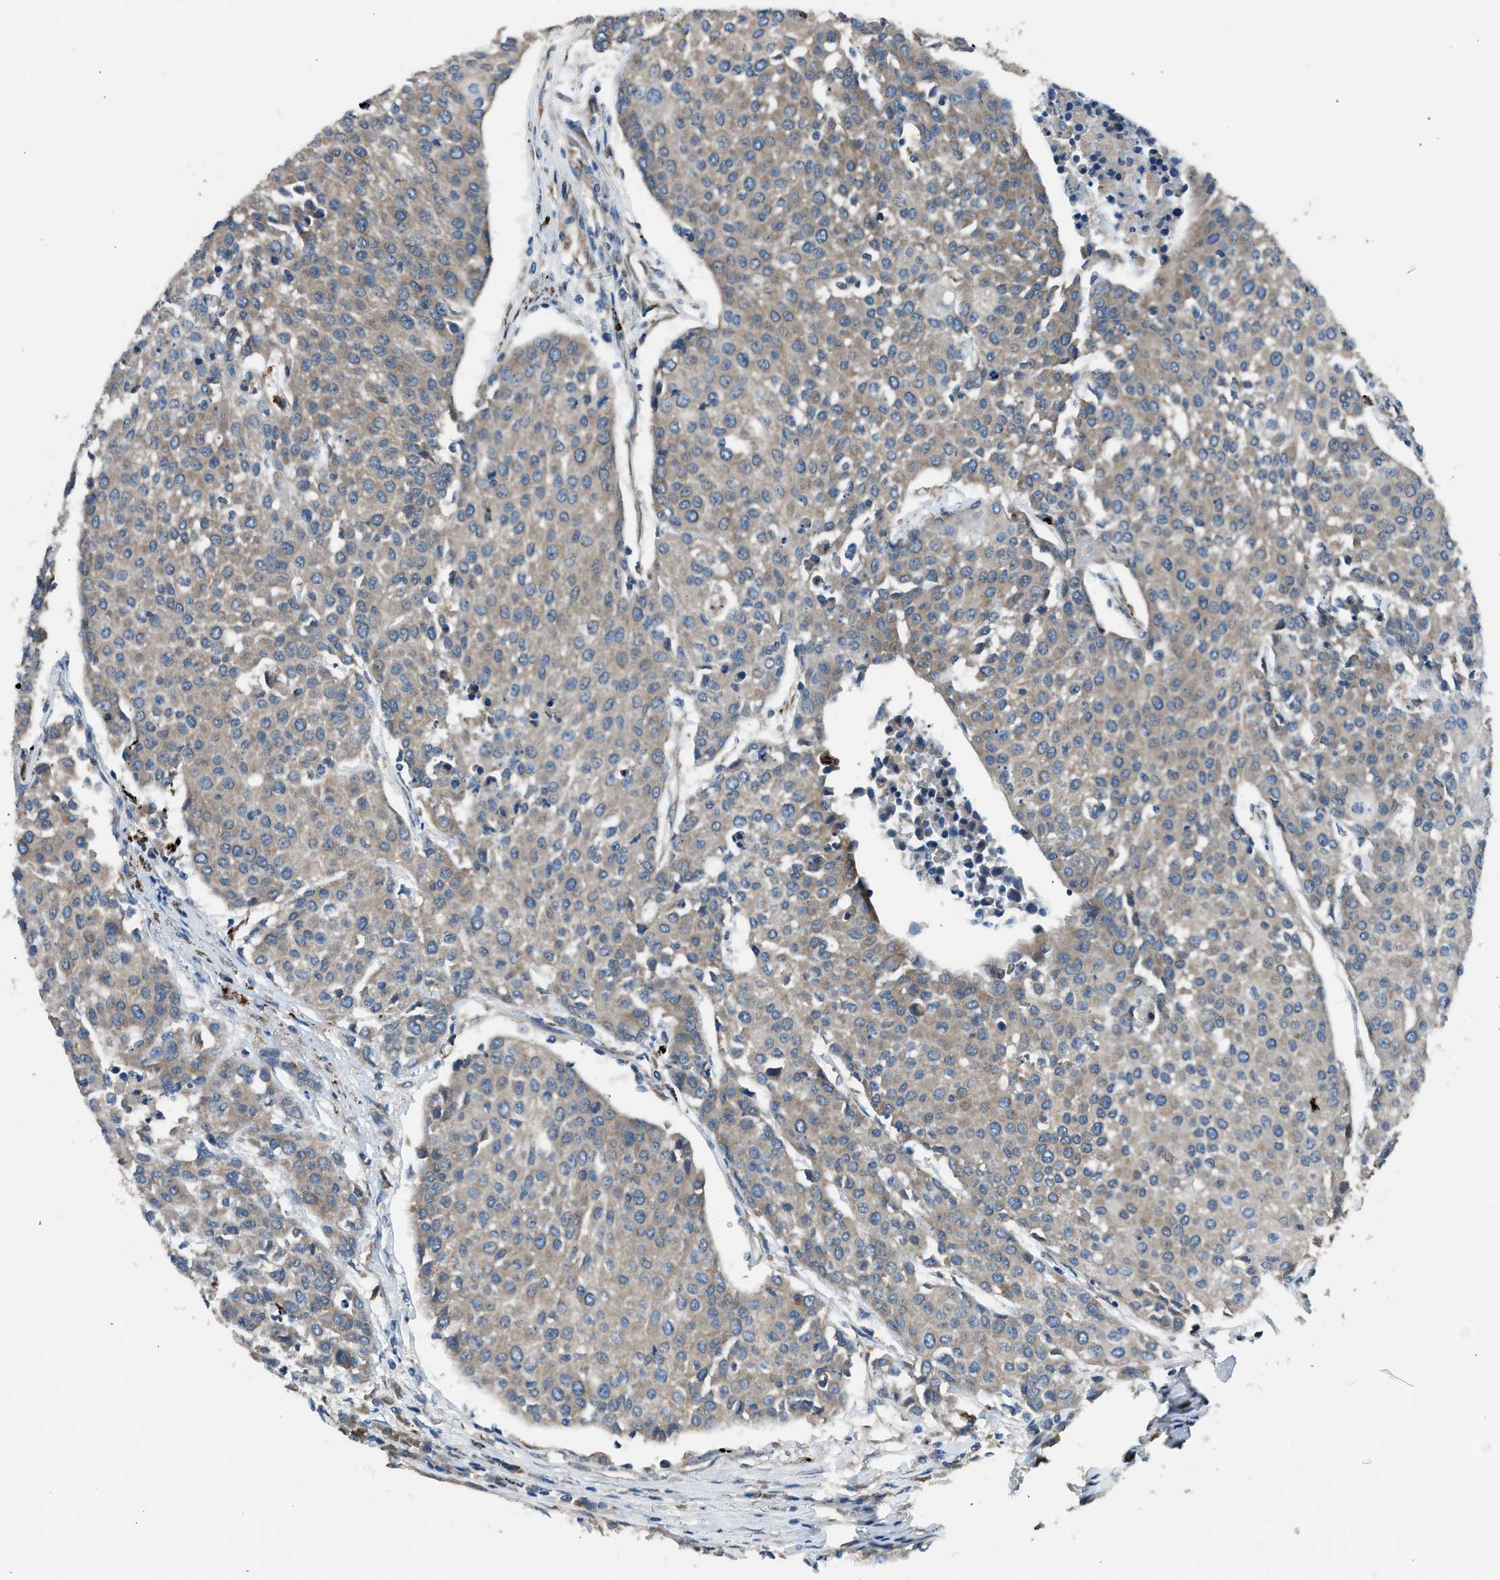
{"staining": {"intensity": "negative", "quantity": "none", "location": "none"}, "tissue": "urothelial cancer", "cell_type": "Tumor cells", "image_type": "cancer", "snomed": [{"axis": "morphology", "description": "Urothelial carcinoma, High grade"}, {"axis": "topography", "description": "Urinary bladder"}], "caption": "Photomicrograph shows no significant protein staining in tumor cells of urothelial carcinoma (high-grade).", "gene": "LMBR1", "patient": {"sex": "female", "age": 85}}